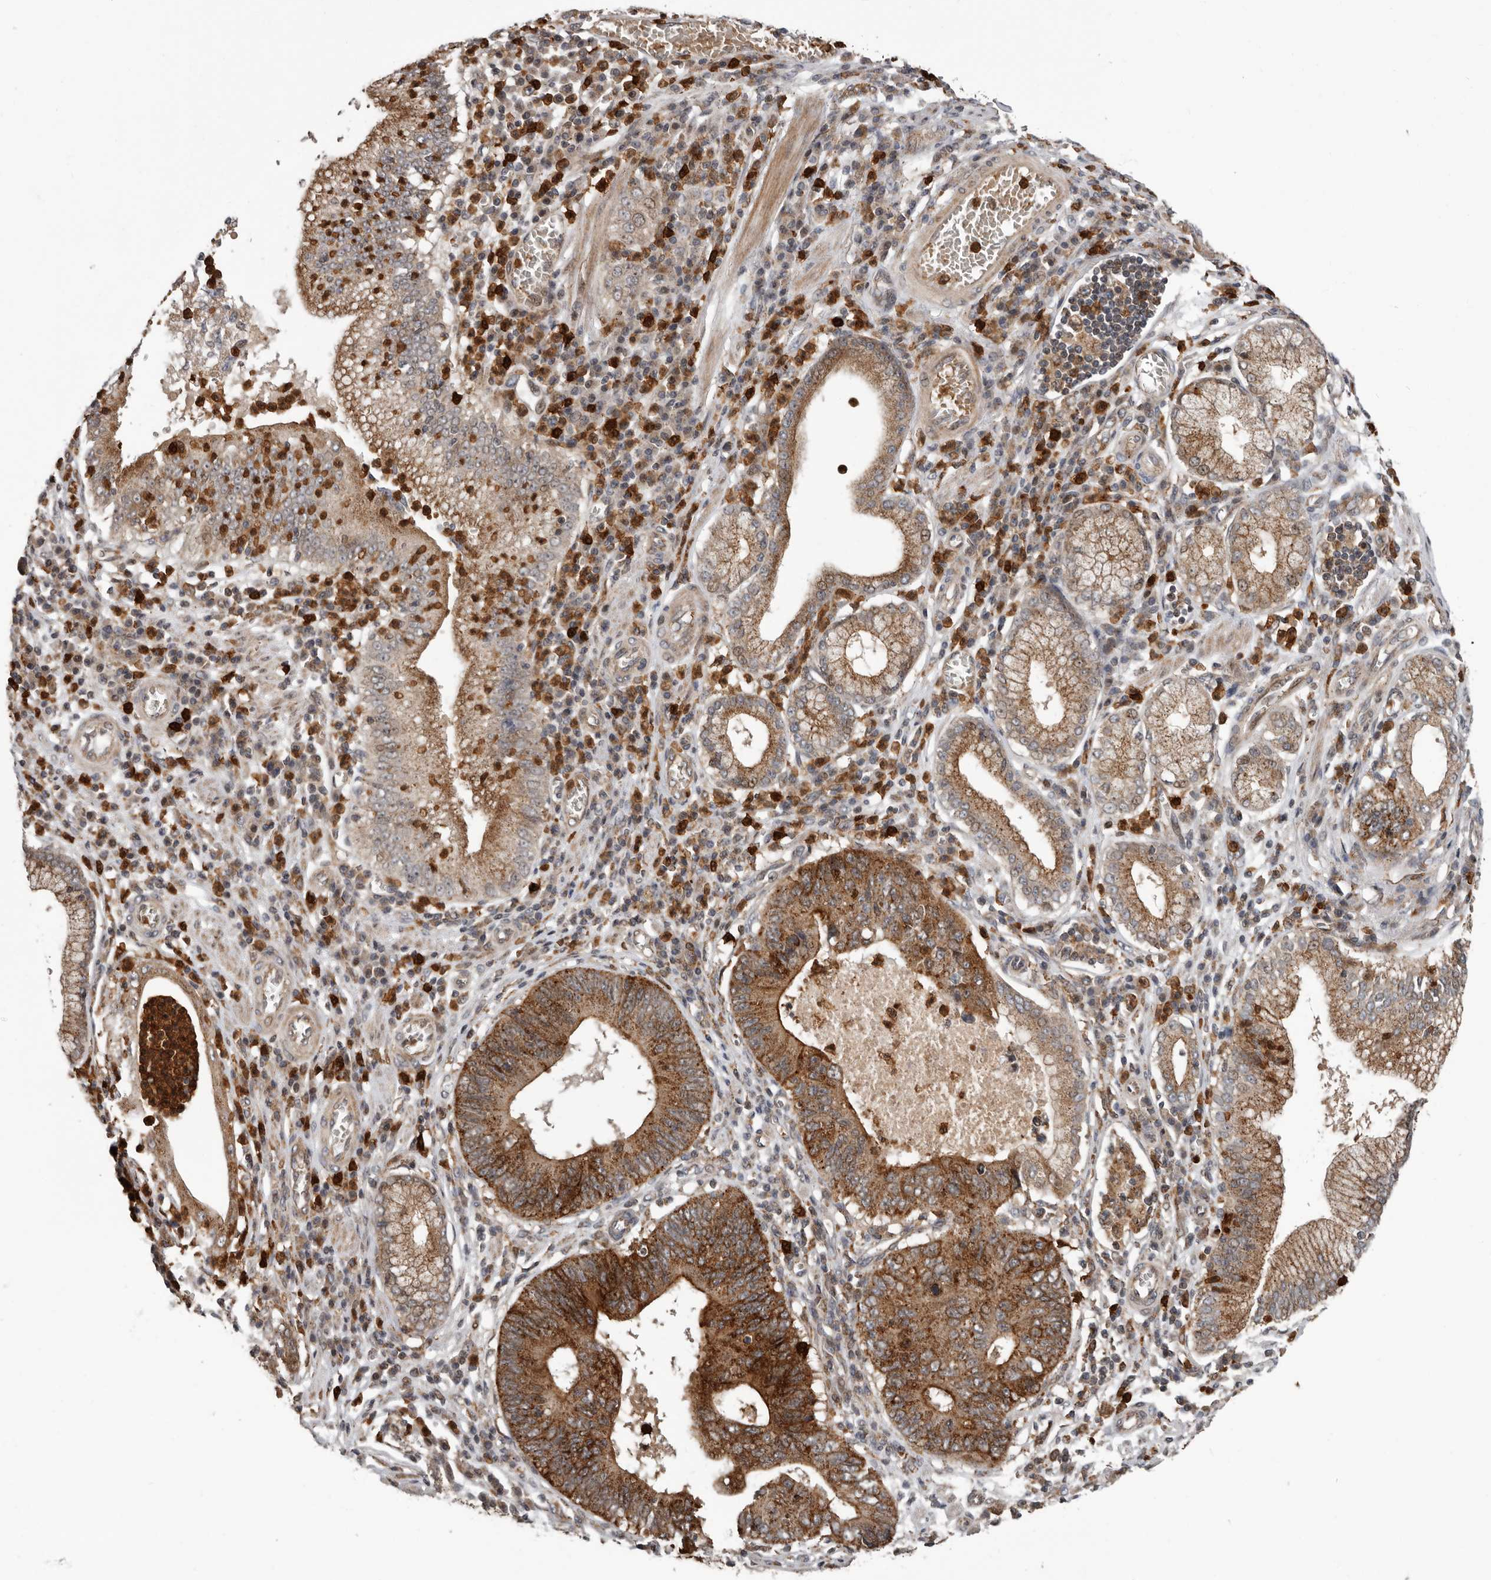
{"staining": {"intensity": "strong", "quantity": ">75%", "location": "cytoplasmic/membranous"}, "tissue": "stomach cancer", "cell_type": "Tumor cells", "image_type": "cancer", "snomed": [{"axis": "morphology", "description": "Adenocarcinoma, NOS"}, {"axis": "topography", "description": "Stomach"}], "caption": "Immunohistochemical staining of adenocarcinoma (stomach) demonstrates strong cytoplasmic/membranous protein expression in approximately >75% of tumor cells.", "gene": "FGFR4", "patient": {"sex": "male", "age": 59}}